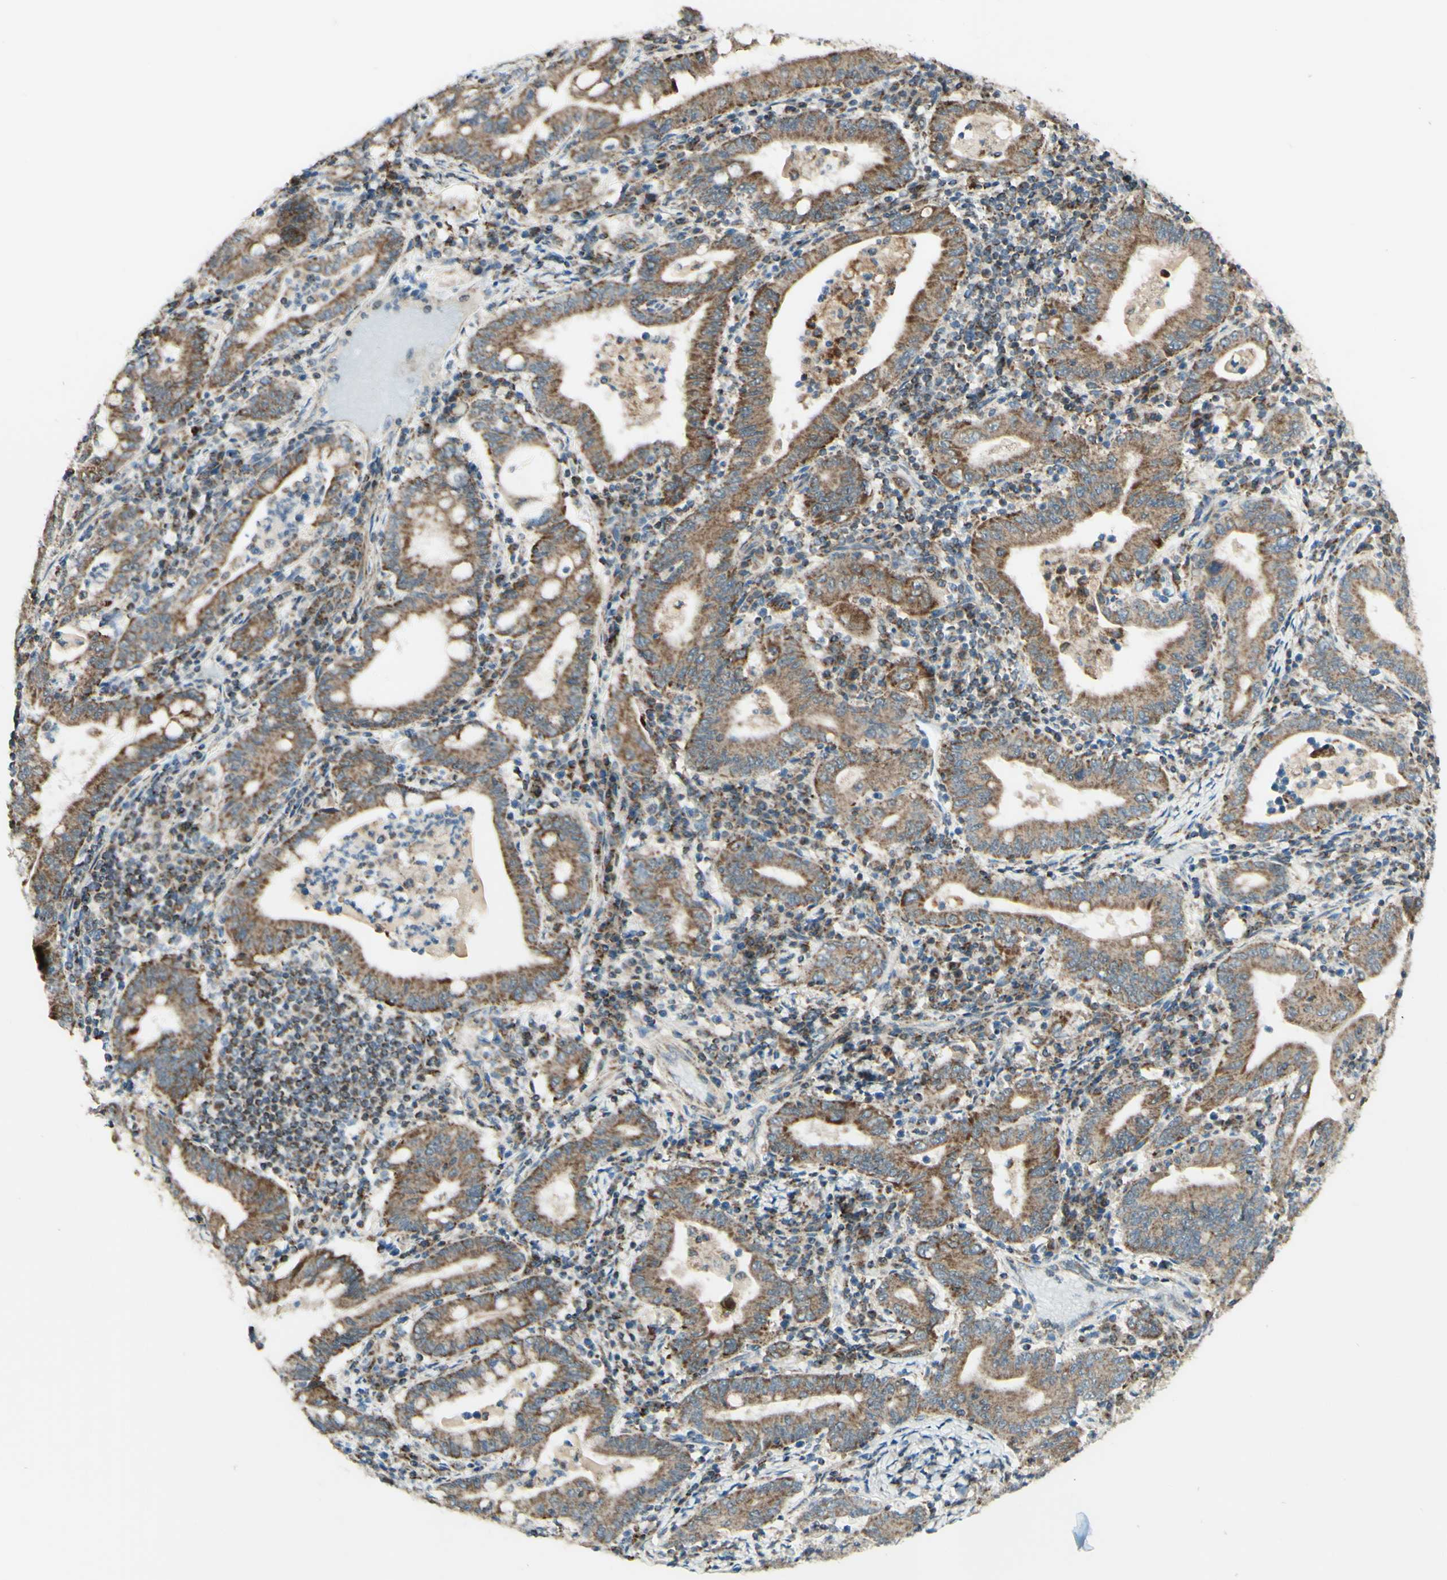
{"staining": {"intensity": "moderate", "quantity": ">75%", "location": "cytoplasmic/membranous"}, "tissue": "stomach cancer", "cell_type": "Tumor cells", "image_type": "cancer", "snomed": [{"axis": "morphology", "description": "Normal tissue, NOS"}, {"axis": "morphology", "description": "Adenocarcinoma, NOS"}, {"axis": "topography", "description": "Esophagus"}, {"axis": "topography", "description": "Stomach, upper"}, {"axis": "topography", "description": "Peripheral nerve tissue"}], "caption": "Immunohistochemistry (IHC) micrograph of neoplastic tissue: human stomach cancer (adenocarcinoma) stained using immunohistochemistry shows medium levels of moderate protein expression localized specifically in the cytoplasmic/membranous of tumor cells, appearing as a cytoplasmic/membranous brown color.", "gene": "DHRS3", "patient": {"sex": "male", "age": 62}}